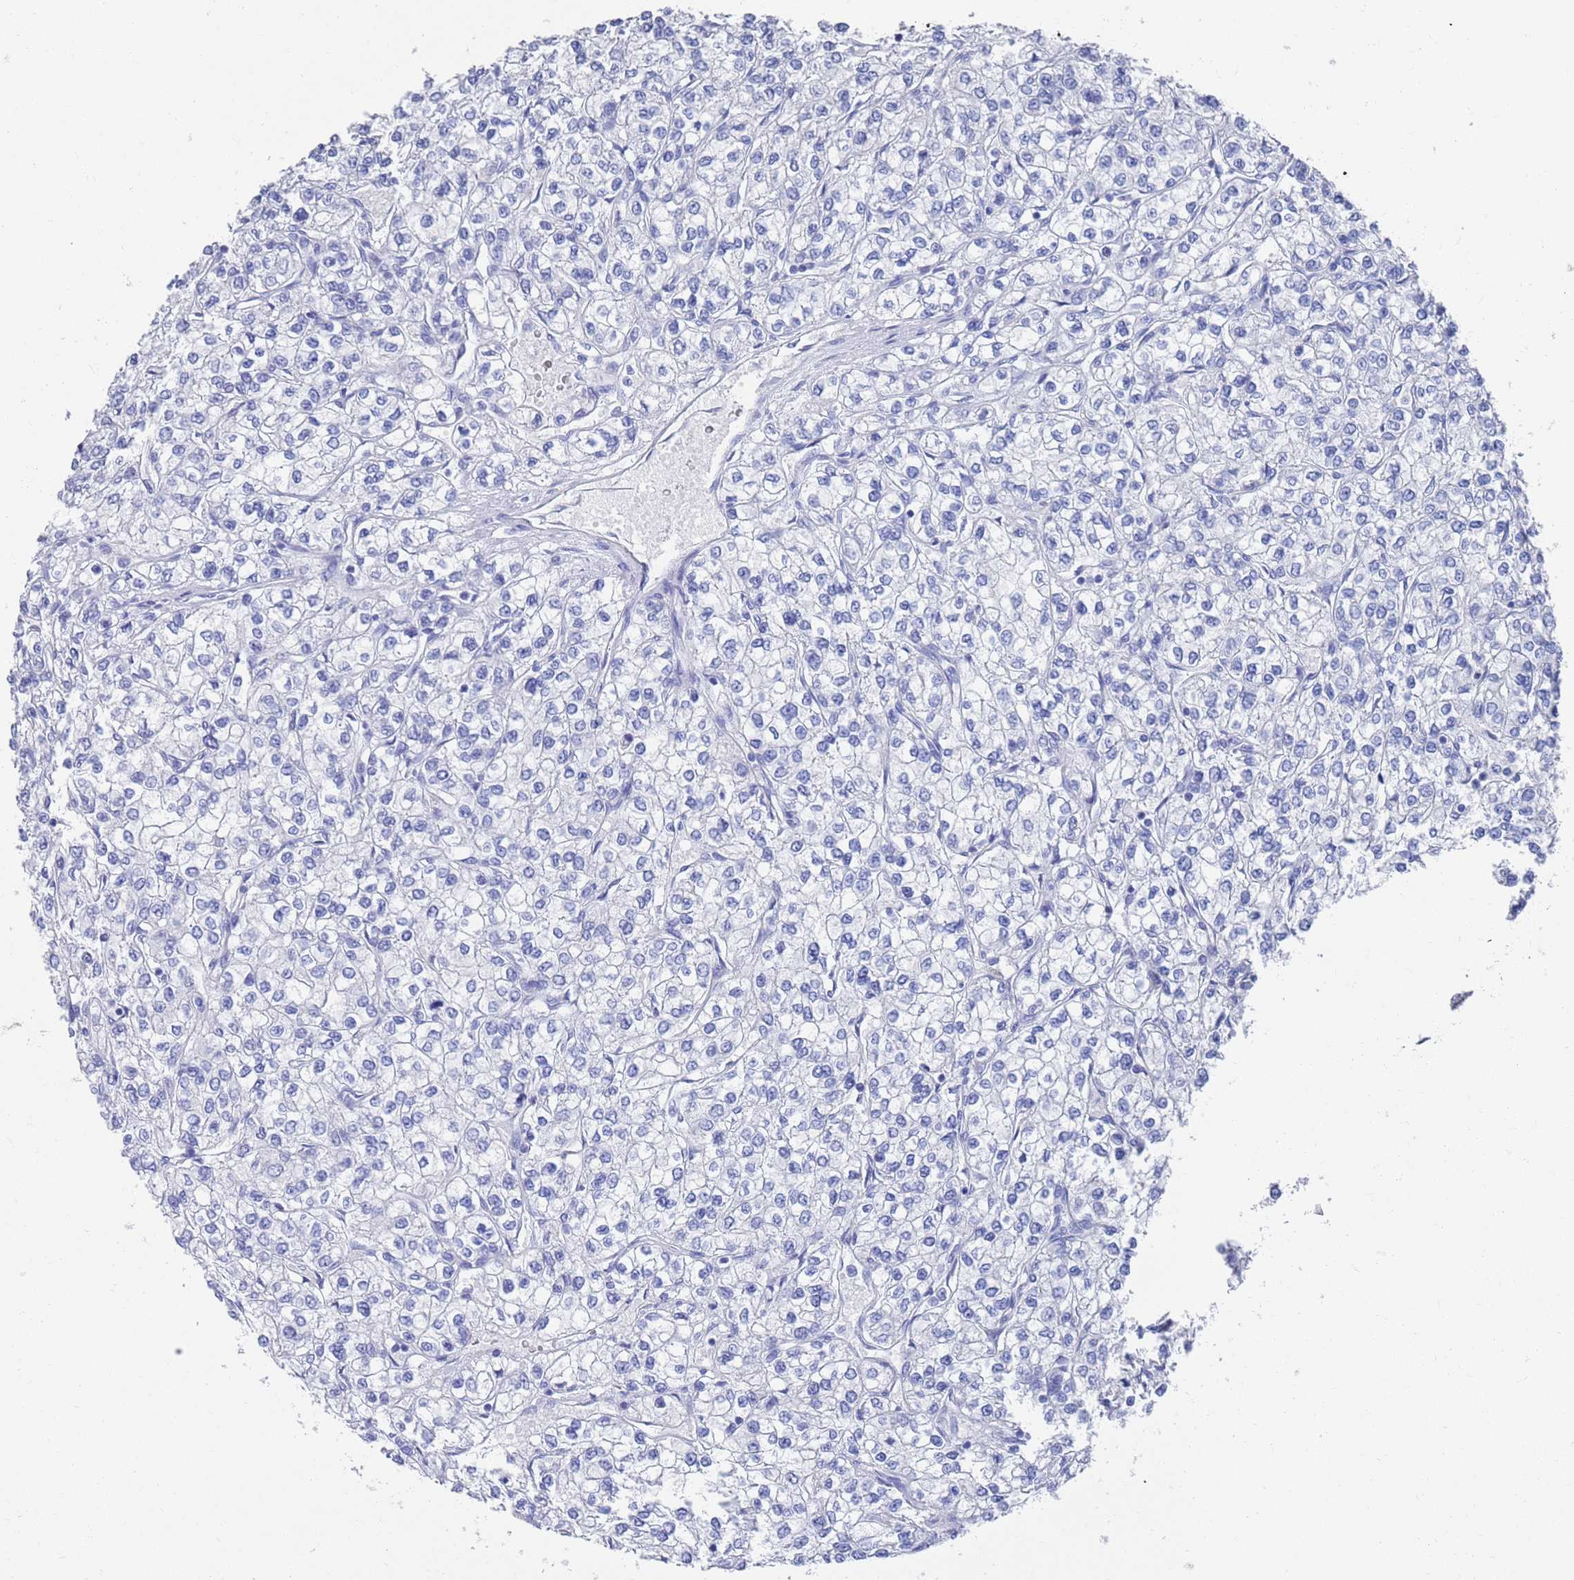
{"staining": {"intensity": "negative", "quantity": "none", "location": "none"}, "tissue": "renal cancer", "cell_type": "Tumor cells", "image_type": "cancer", "snomed": [{"axis": "morphology", "description": "Adenocarcinoma, NOS"}, {"axis": "topography", "description": "Kidney"}], "caption": "The immunohistochemistry micrograph has no significant expression in tumor cells of renal adenocarcinoma tissue.", "gene": "MTMR2", "patient": {"sex": "male", "age": 80}}